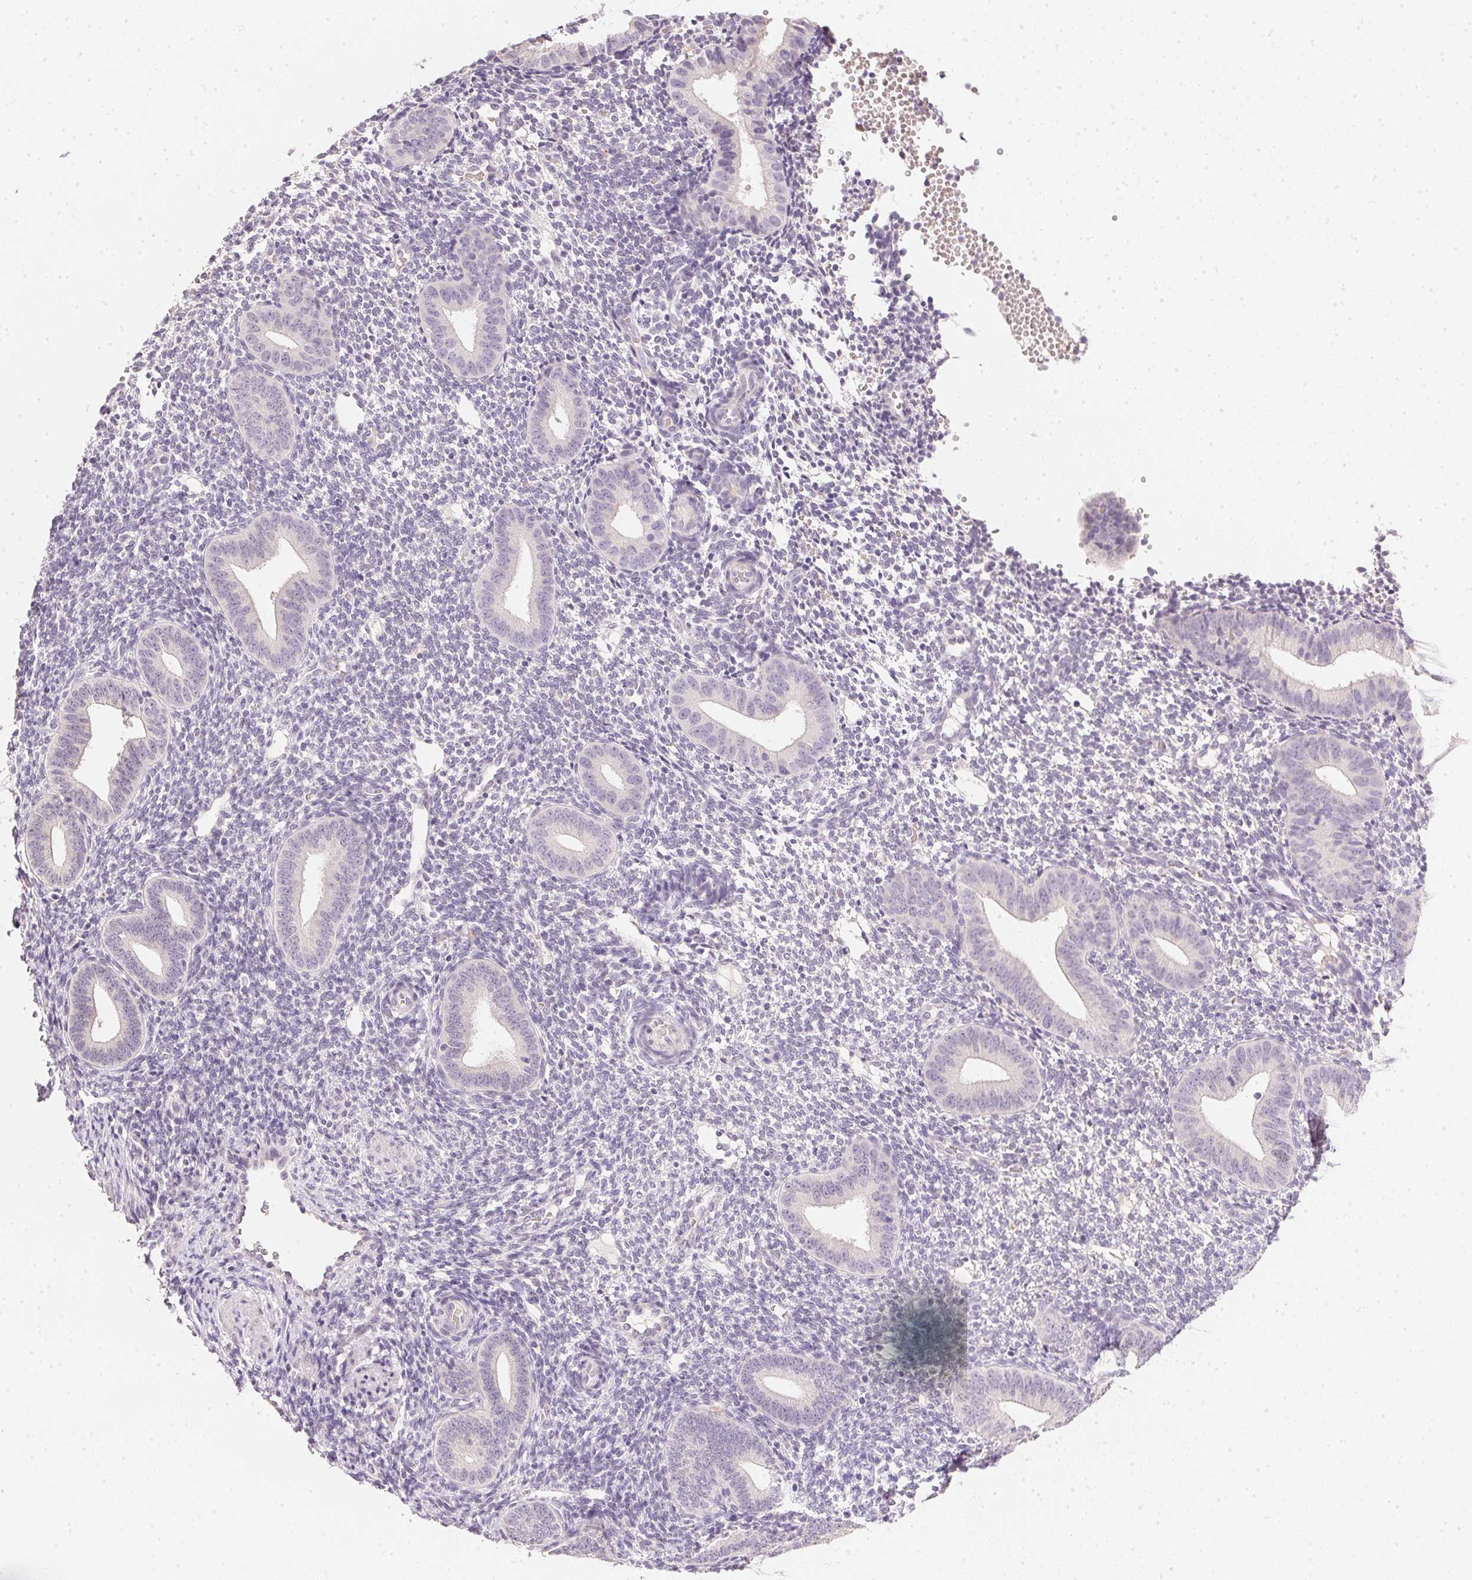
{"staining": {"intensity": "negative", "quantity": "none", "location": "none"}, "tissue": "endometrium", "cell_type": "Cells in endometrial stroma", "image_type": "normal", "snomed": [{"axis": "morphology", "description": "Normal tissue, NOS"}, {"axis": "topography", "description": "Endometrium"}], "caption": "Immunohistochemistry photomicrograph of benign endometrium: endometrium stained with DAB shows no significant protein staining in cells in endometrial stroma. The staining is performed using DAB (3,3'-diaminobenzidine) brown chromogen with nuclei counter-stained in using hematoxylin.", "gene": "DHCR24", "patient": {"sex": "female", "age": 40}}